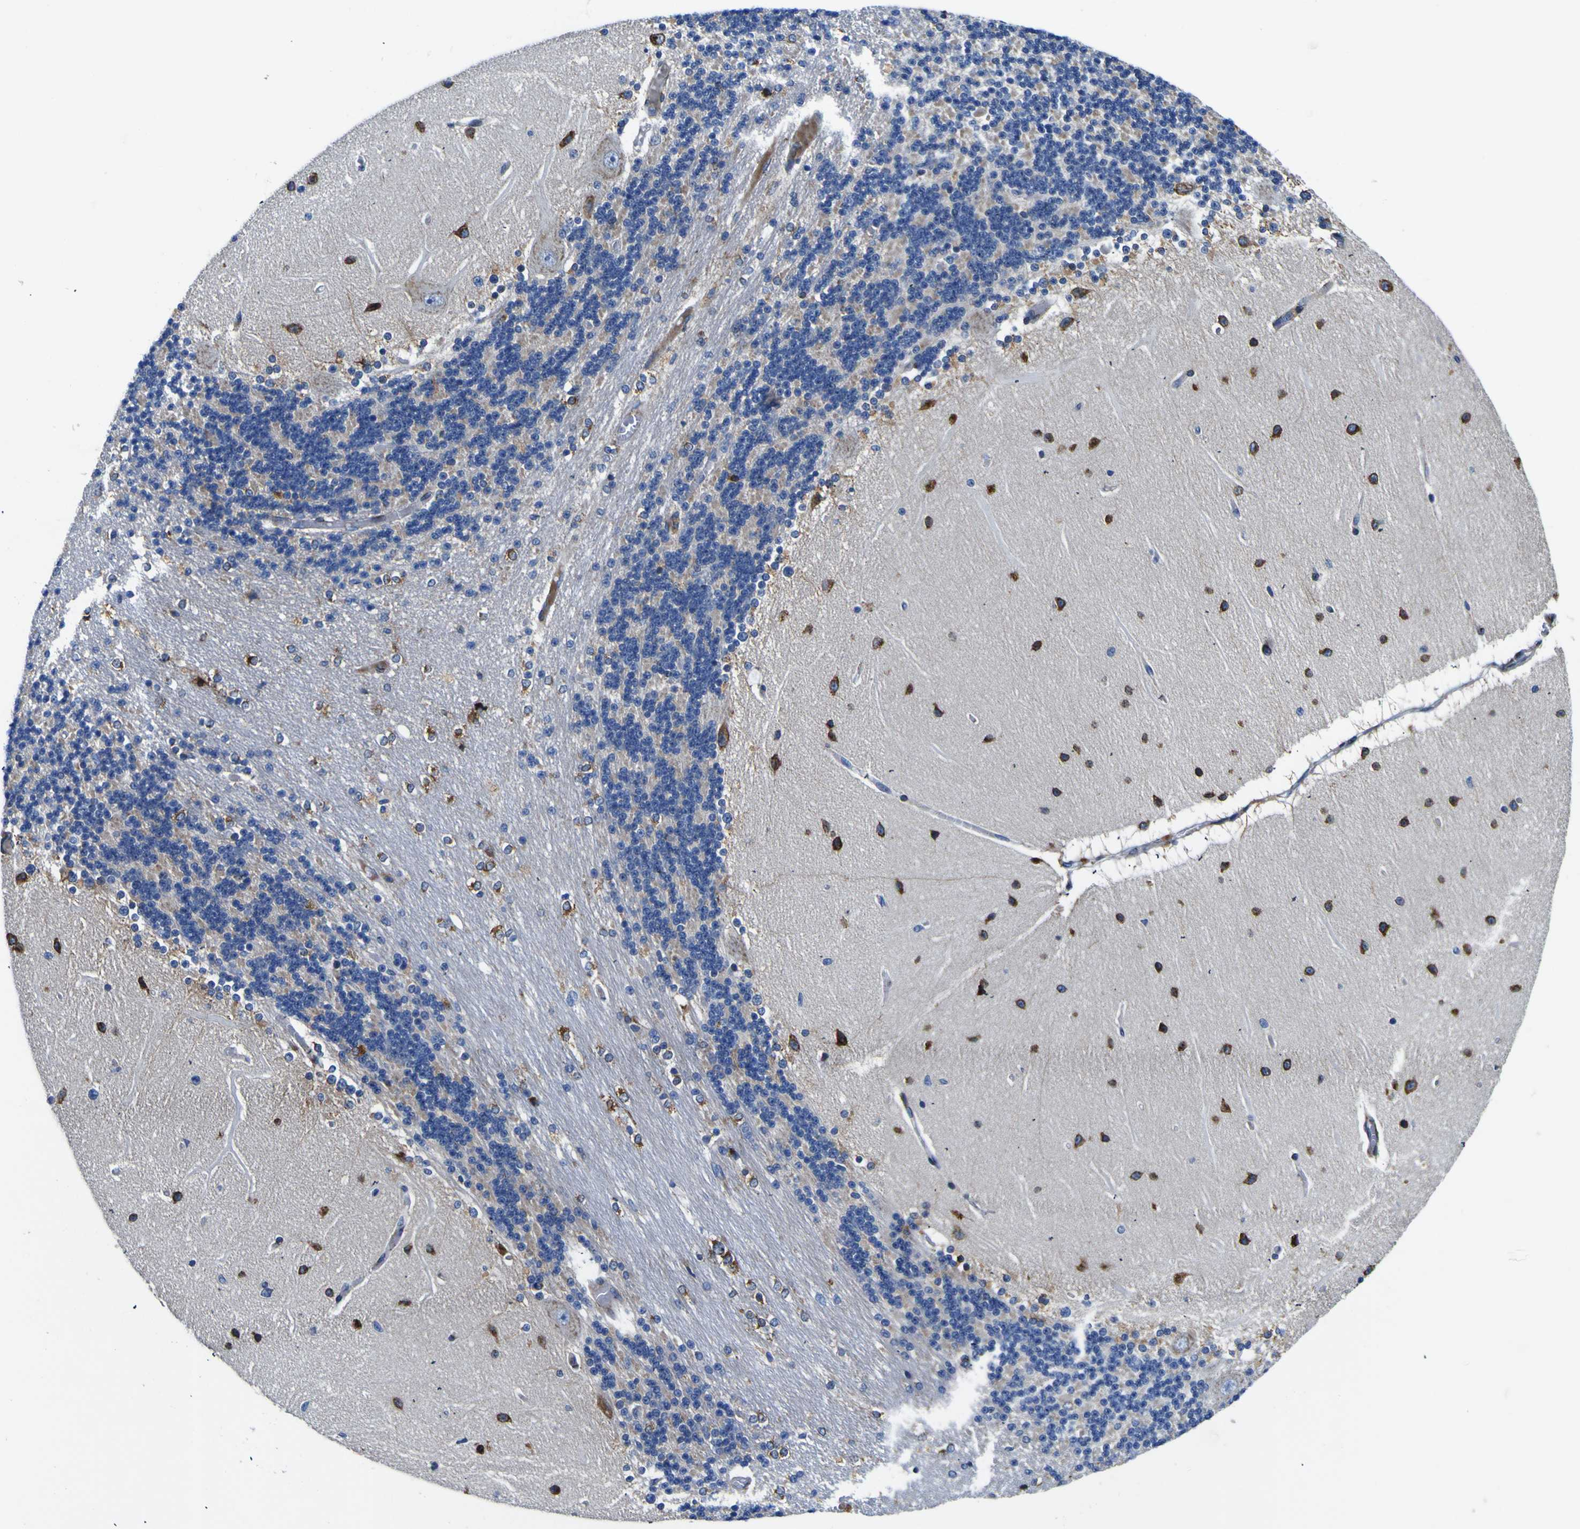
{"staining": {"intensity": "negative", "quantity": "none", "location": "none"}, "tissue": "cerebellum", "cell_type": "Cells in granular layer", "image_type": "normal", "snomed": [{"axis": "morphology", "description": "Normal tissue, NOS"}, {"axis": "topography", "description": "Cerebellum"}], "caption": "Cells in granular layer show no significant protein positivity in unremarkable cerebellum. (Brightfield microscopy of DAB (3,3'-diaminobenzidine) immunohistochemistry at high magnification).", "gene": "SCD", "patient": {"sex": "female", "age": 54}}